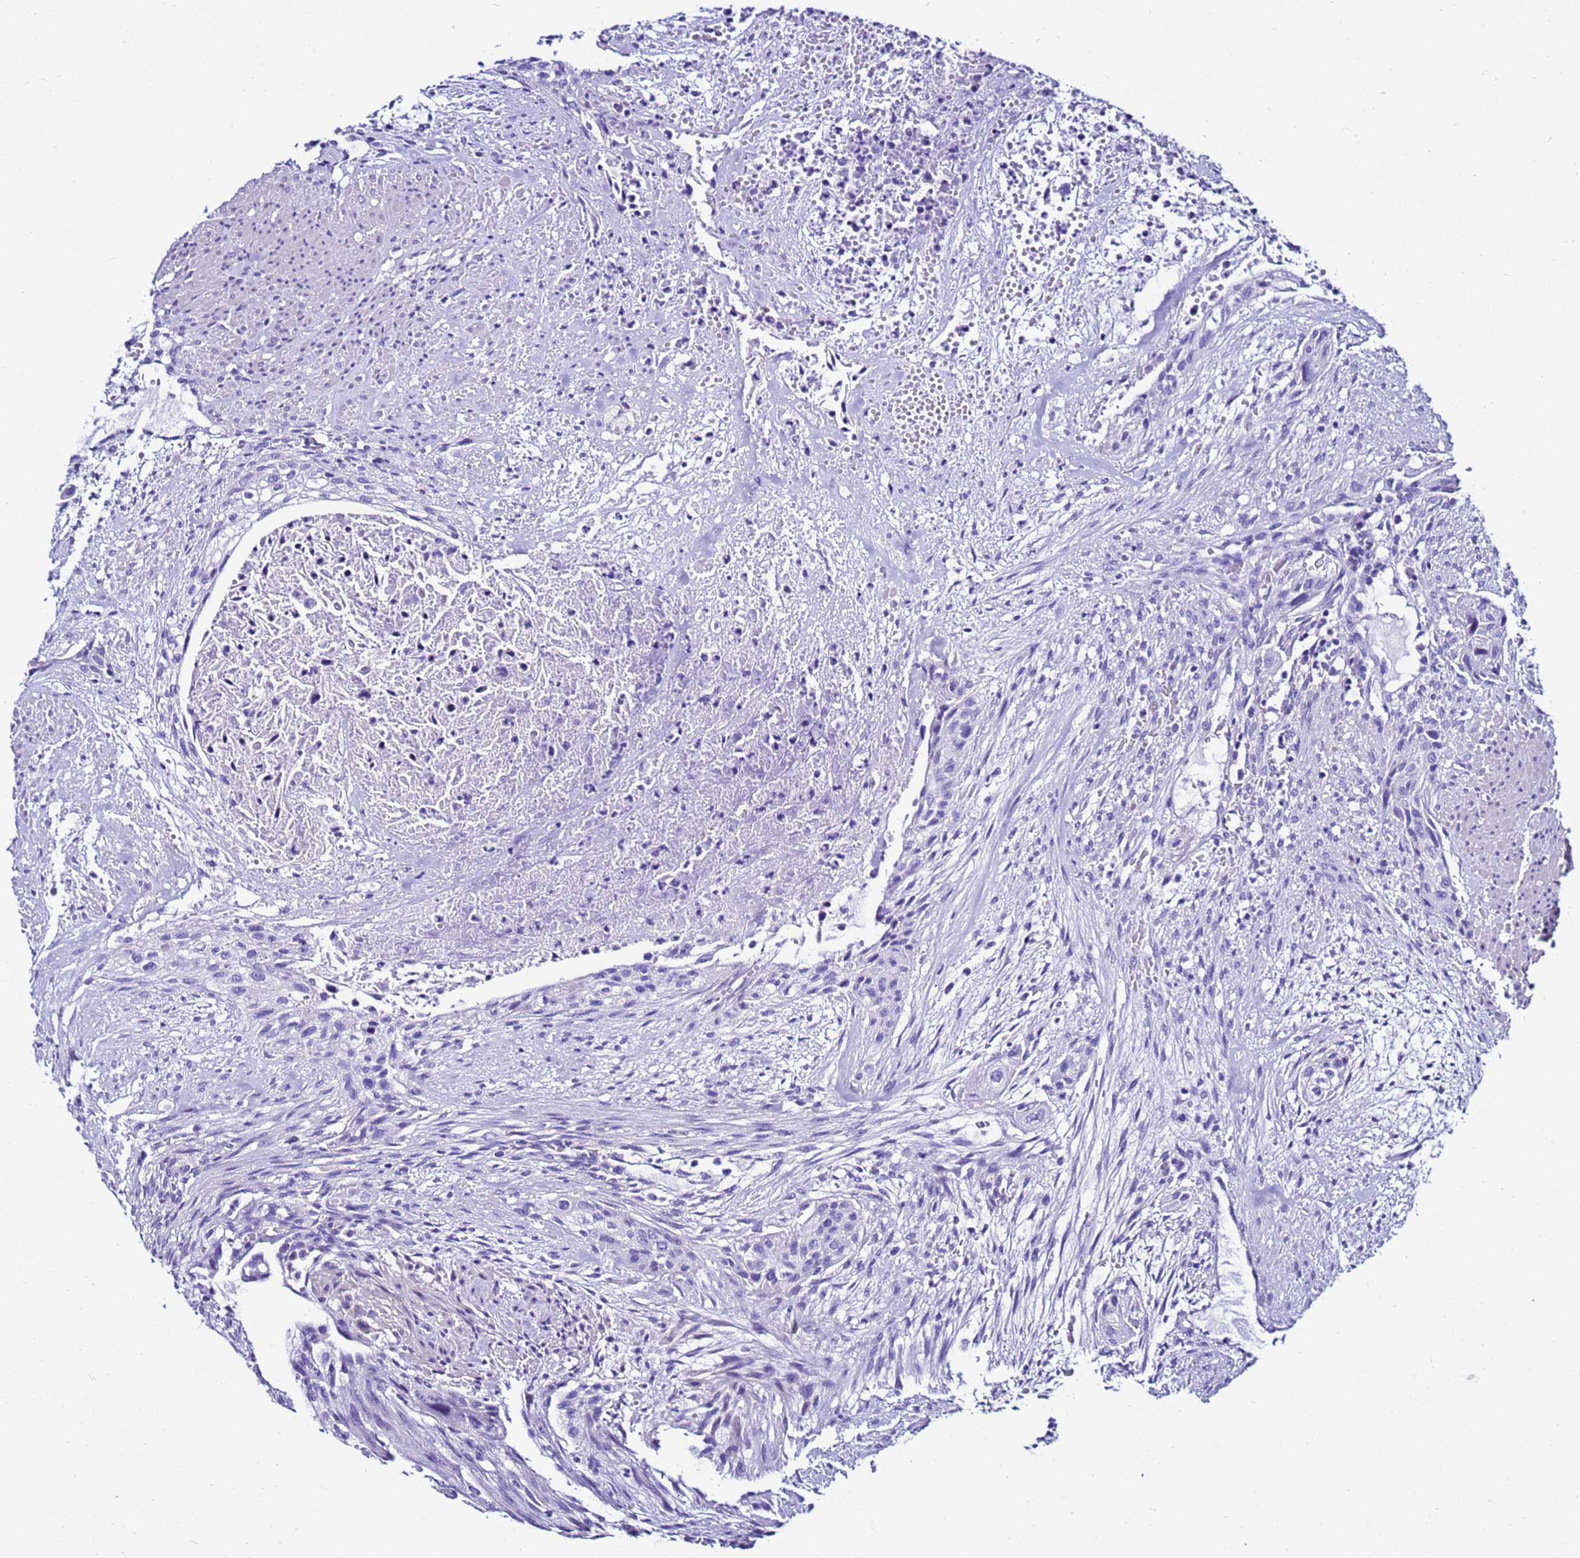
{"staining": {"intensity": "negative", "quantity": "none", "location": "none"}, "tissue": "urothelial cancer", "cell_type": "Tumor cells", "image_type": "cancer", "snomed": [{"axis": "morphology", "description": "Urothelial carcinoma, High grade"}, {"axis": "topography", "description": "Urinary bladder"}], "caption": "Protein analysis of urothelial carcinoma (high-grade) demonstrates no significant staining in tumor cells.", "gene": "ZNF417", "patient": {"sex": "male", "age": 35}}